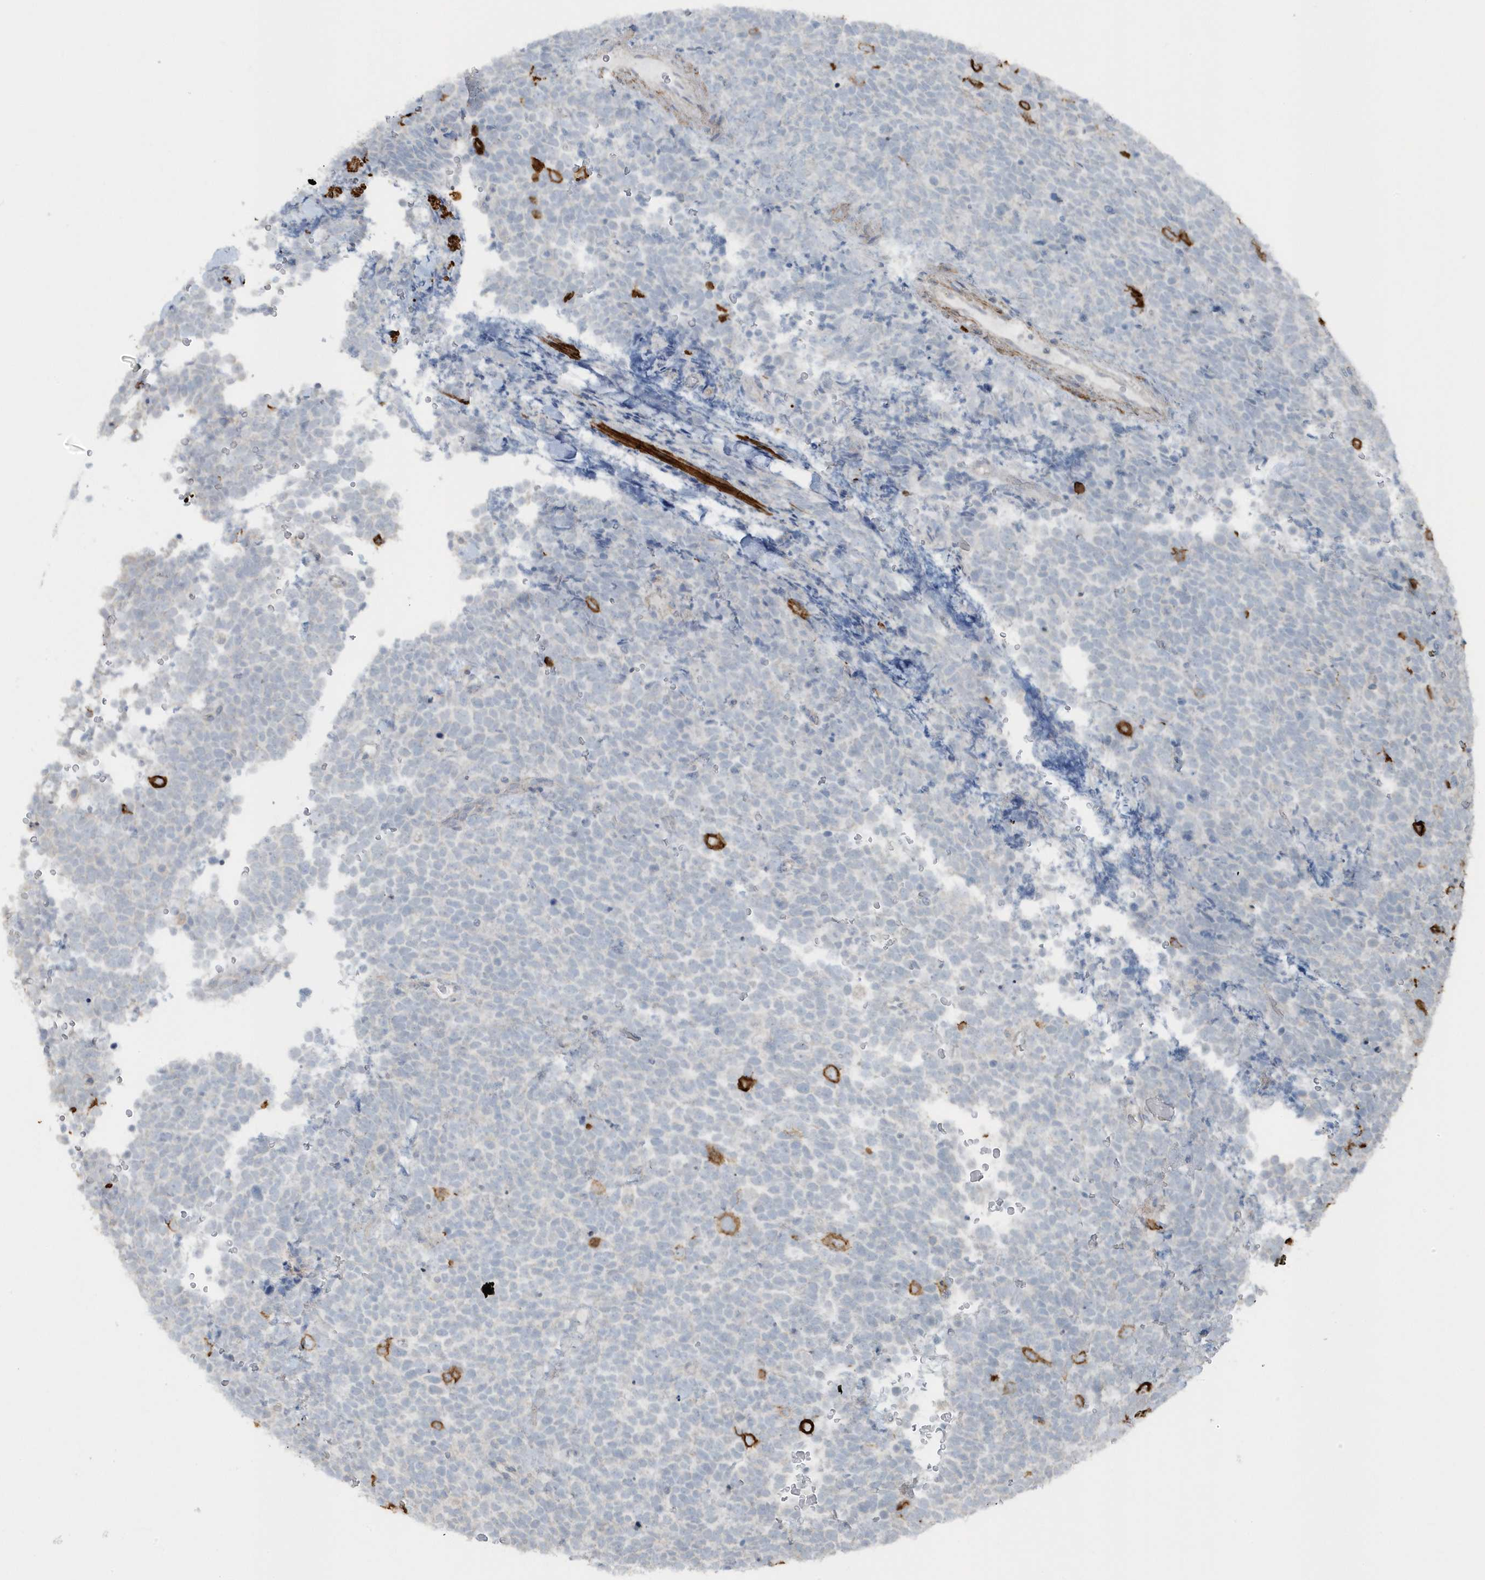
{"staining": {"intensity": "strong", "quantity": "<25%", "location": "cytoplasmic/membranous"}, "tissue": "urothelial cancer", "cell_type": "Tumor cells", "image_type": "cancer", "snomed": [{"axis": "morphology", "description": "Urothelial carcinoma, High grade"}, {"axis": "topography", "description": "Urinary bladder"}], "caption": "Protein analysis of urothelial cancer tissue displays strong cytoplasmic/membranous positivity in approximately <25% of tumor cells.", "gene": "ACTC1", "patient": {"sex": "female", "age": 82}}